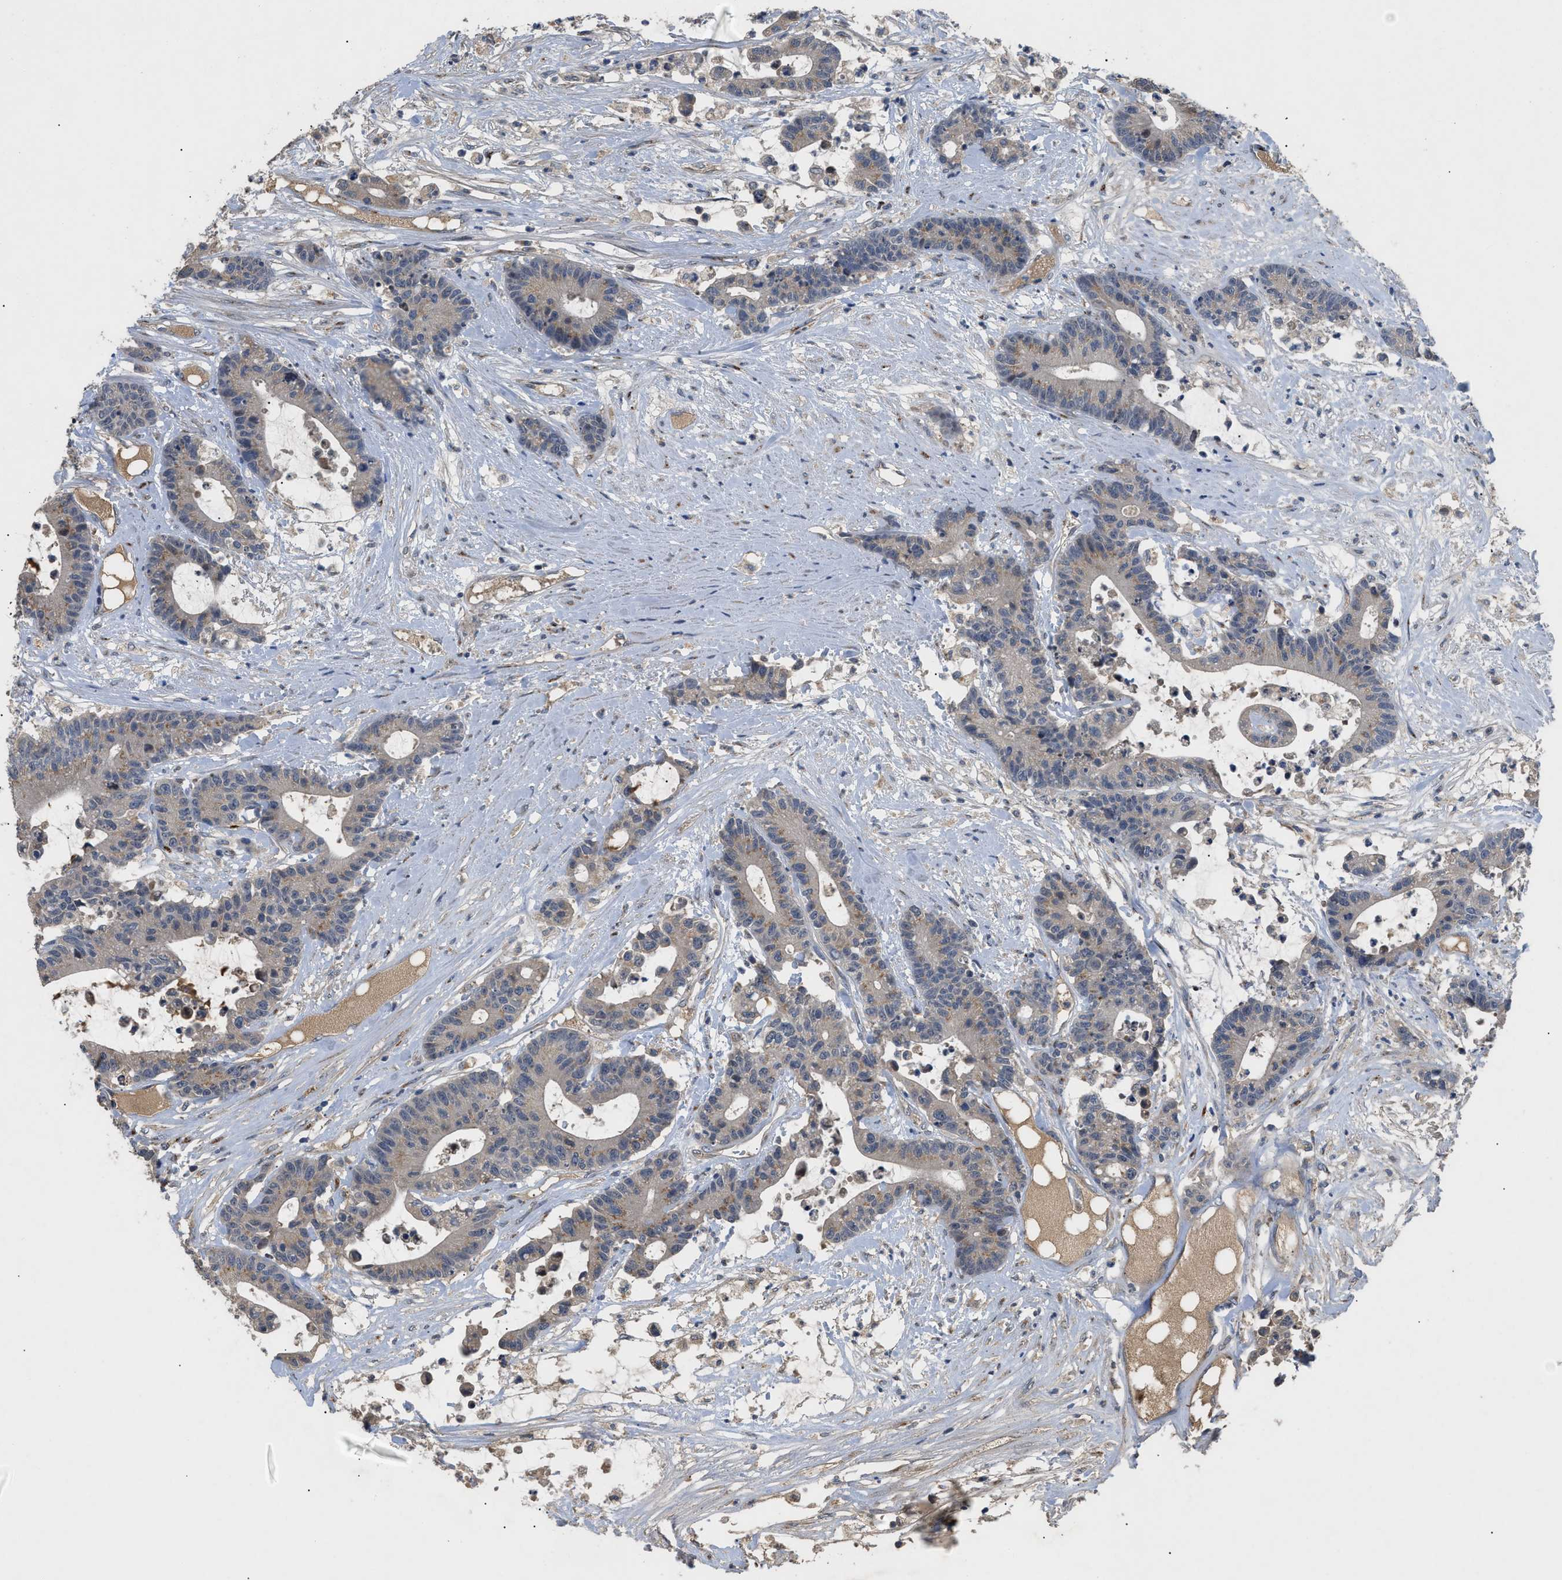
{"staining": {"intensity": "moderate", "quantity": "25%-75%", "location": "cytoplasmic/membranous"}, "tissue": "colorectal cancer", "cell_type": "Tumor cells", "image_type": "cancer", "snomed": [{"axis": "morphology", "description": "Adenocarcinoma, NOS"}, {"axis": "topography", "description": "Colon"}], "caption": "A brown stain highlights moderate cytoplasmic/membranous staining of a protein in adenocarcinoma (colorectal) tumor cells.", "gene": "SIK2", "patient": {"sex": "female", "age": 84}}